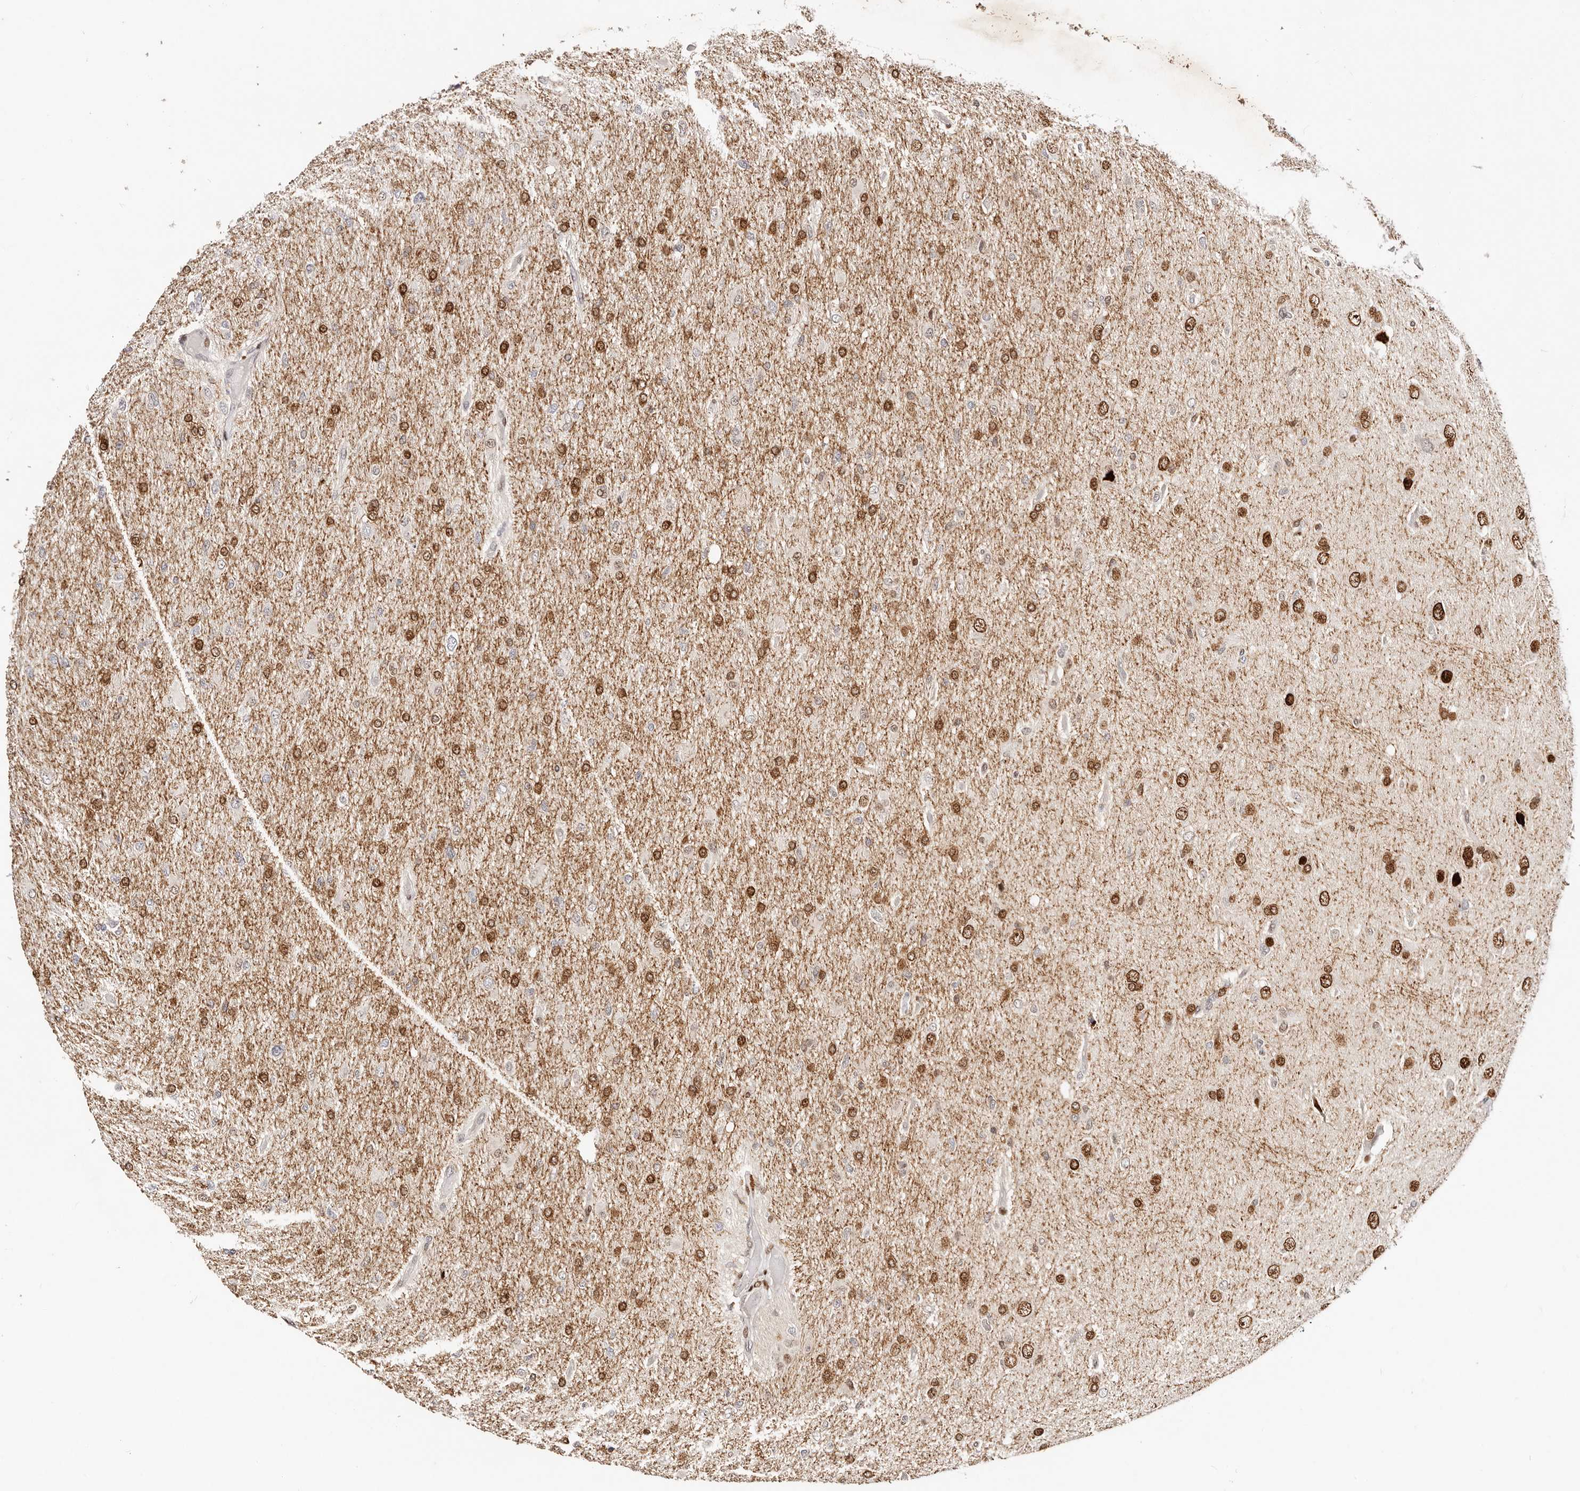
{"staining": {"intensity": "strong", "quantity": ">75%", "location": "nuclear"}, "tissue": "glioma", "cell_type": "Tumor cells", "image_type": "cancer", "snomed": [{"axis": "morphology", "description": "Glioma, malignant, High grade"}, {"axis": "topography", "description": "Cerebral cortex"}], "caption": "Glioma stained for a protein (brown) demonstrates strong nuclear positive staining in approximately >75% of tumor cells.", "gene": "IQGAP3", "patient": {"sex": "female", "age": 36}}